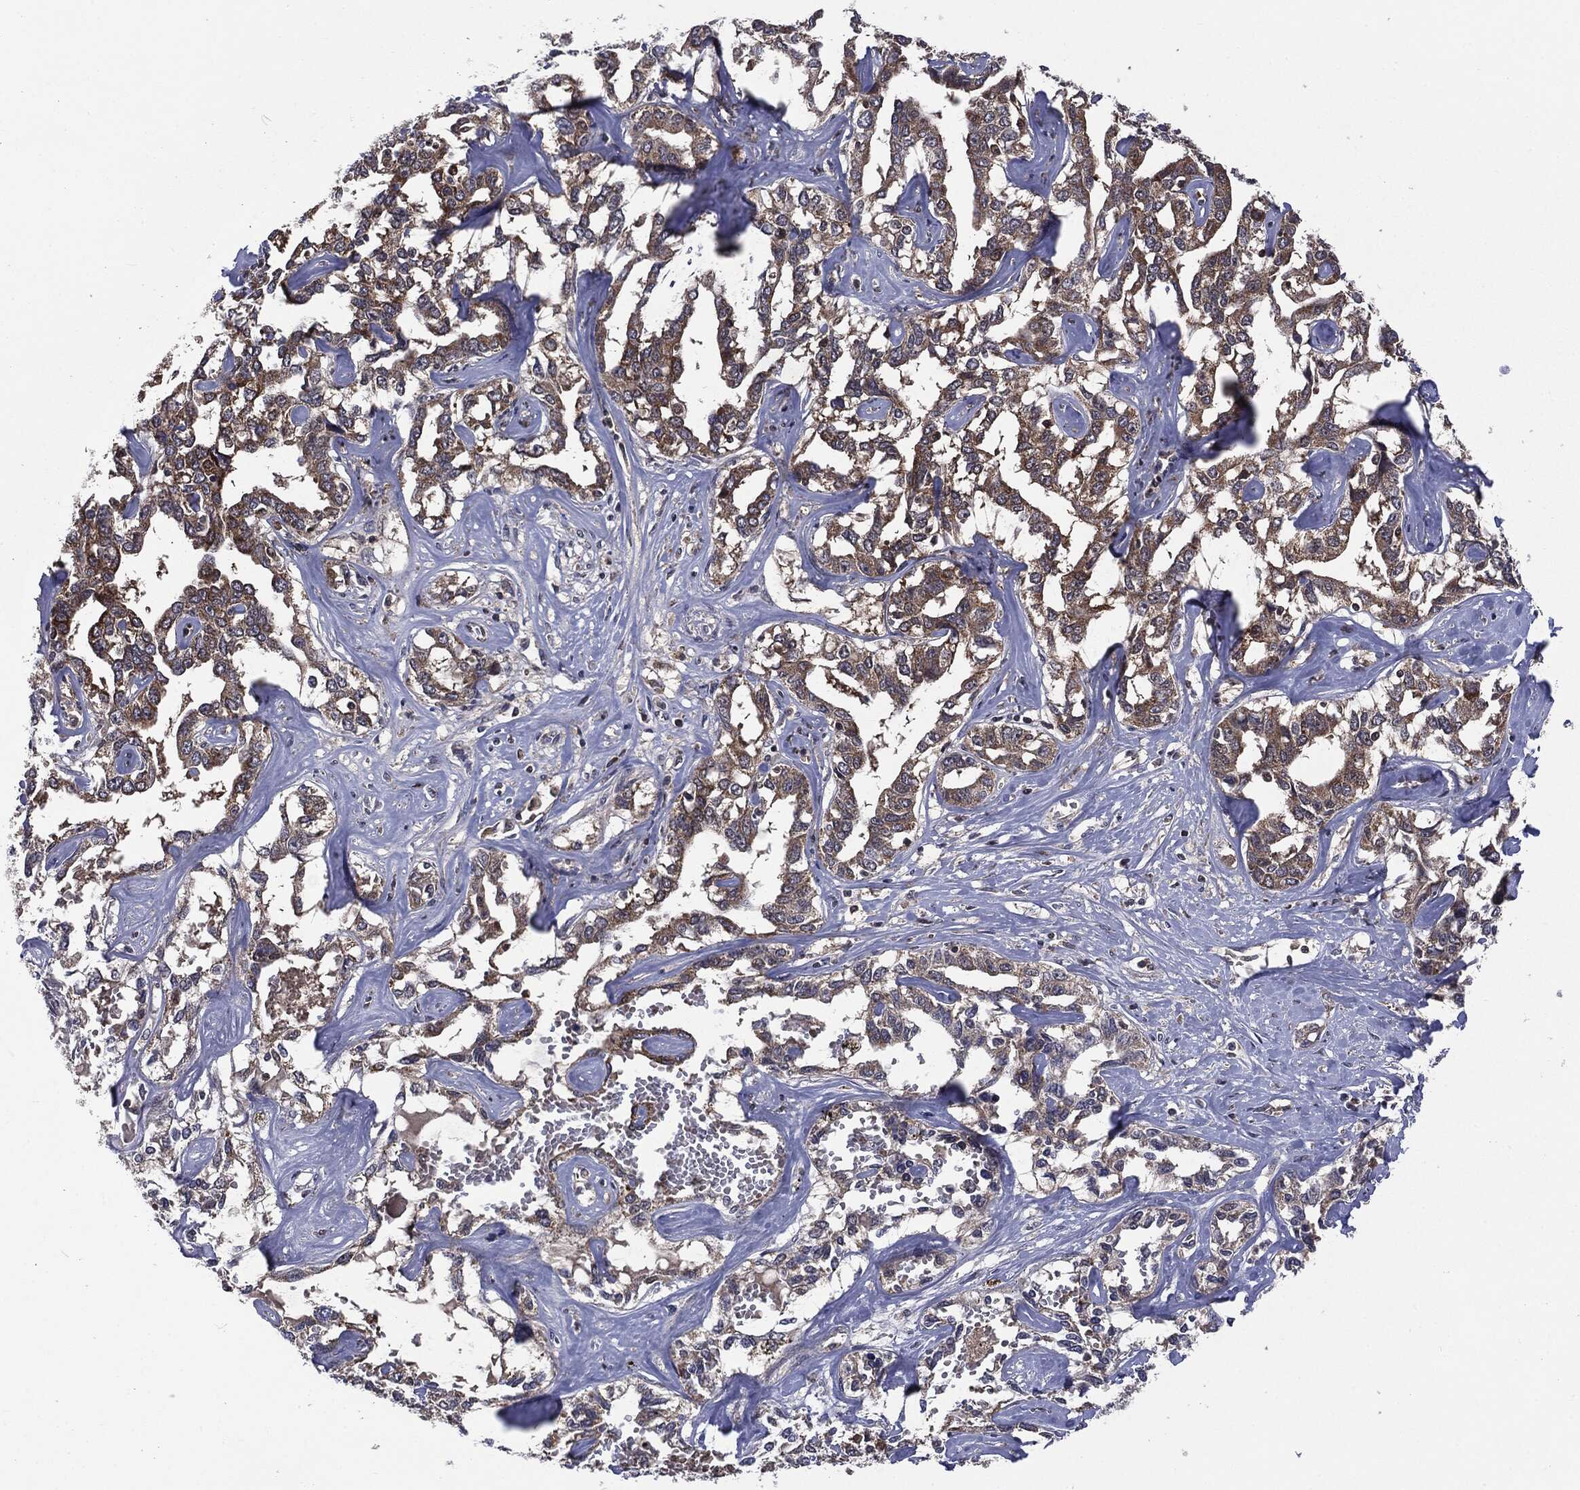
{"staining": {"intensity": "moderate", "quantity": ">75%", "location": "cytoplasmic/membranous"}, "tissue": "liver cancer", "cell_type": "Tumor cells", "image_type": "cancer", "snomed": [{"axis": "morphology", "description": "Cholangiocarcinoma"}, {"axis": "topography", "description": "Liver"}], "caption": "DAB immunohistochemical staining of human liver cholangiocarcinoma reveals moderate cytoplasmic/membranous protein positivity in about >75% of tumor cells. Immunohistochemistry (ihc) stains the protein of interest in brown and the nuclei are stained blue.", "gene": "PTPA", "patient": {"sex": "male", "age": 59}}